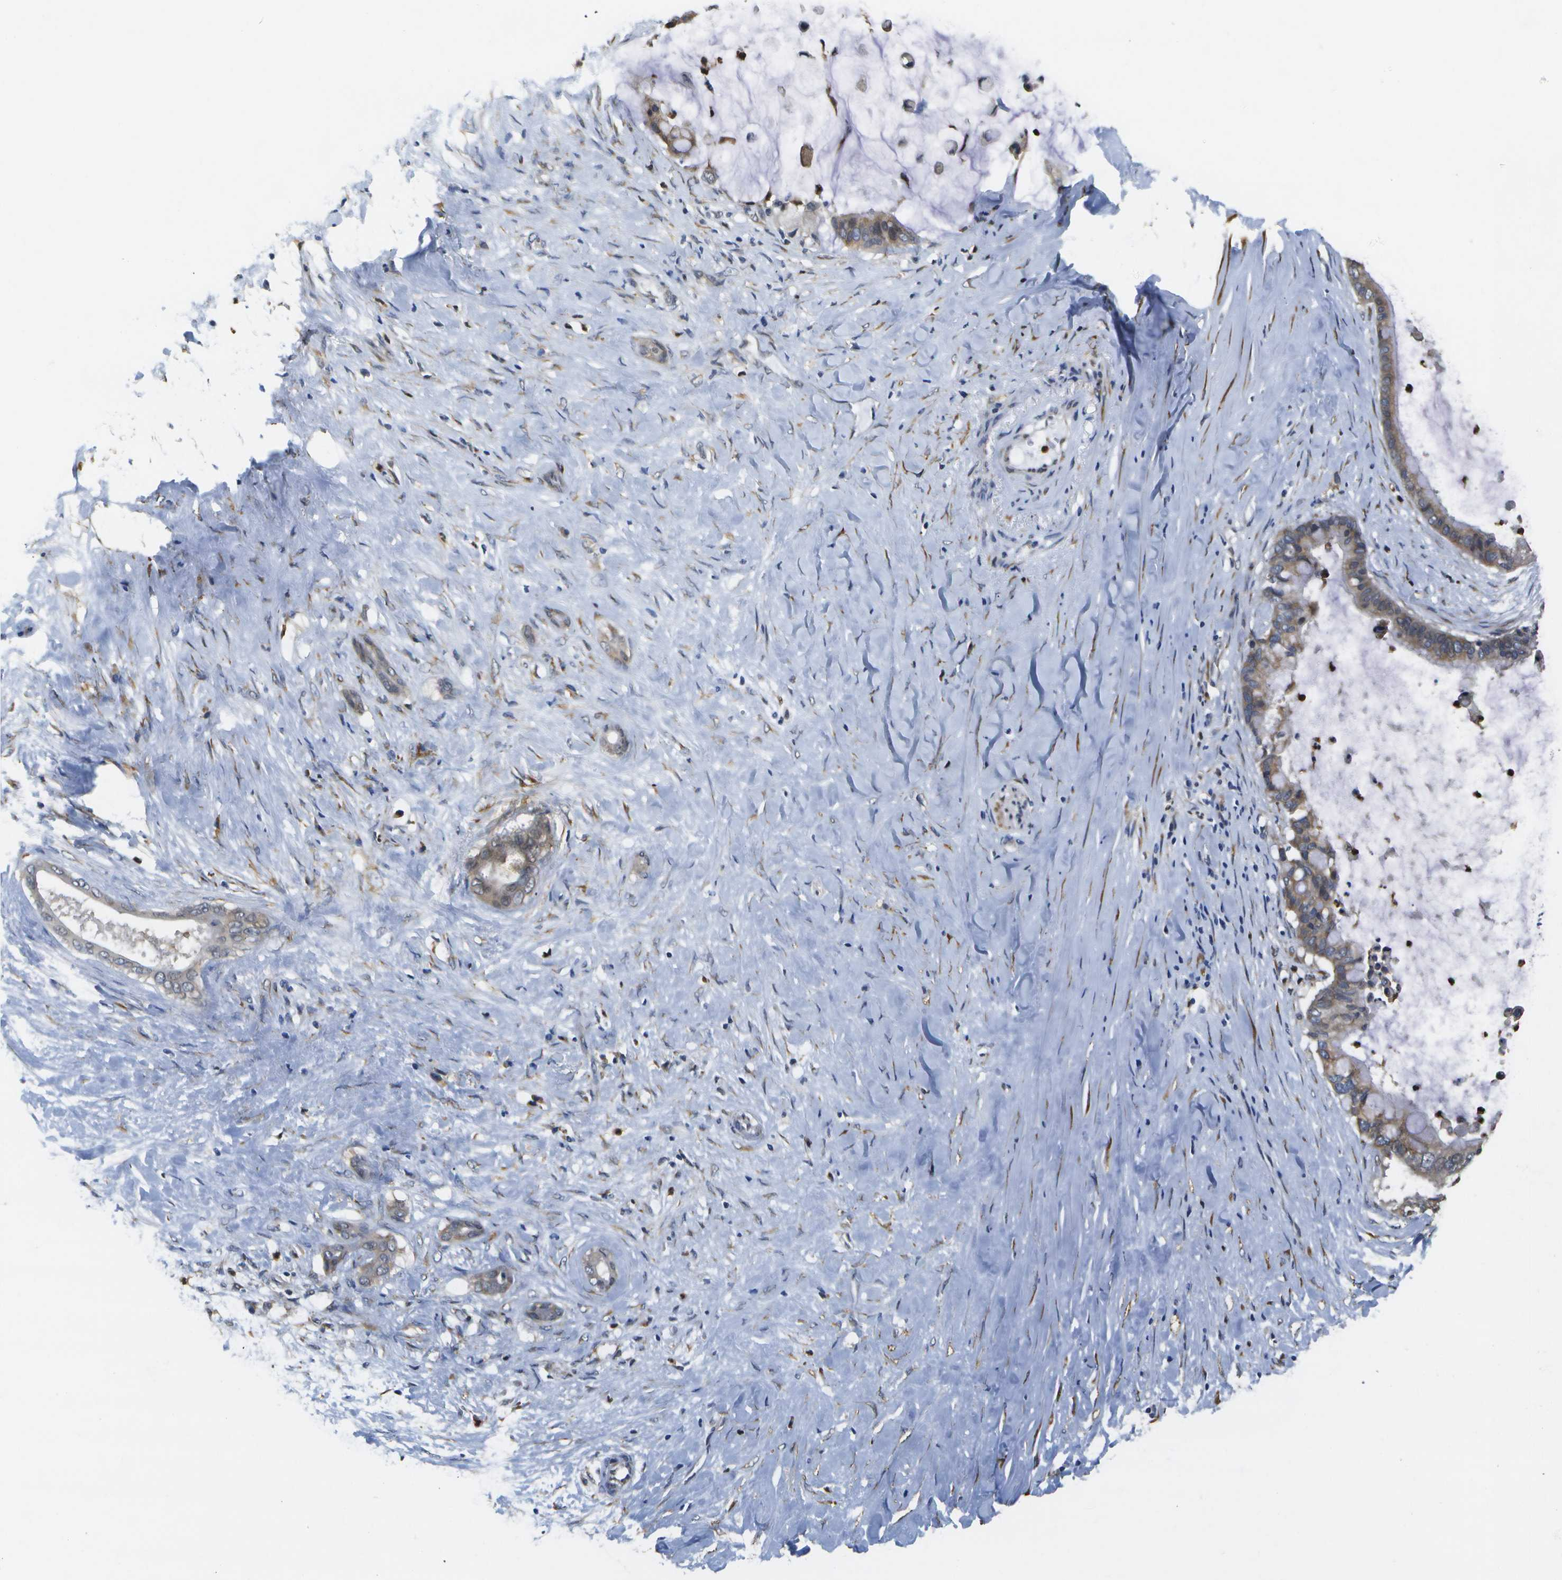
{"staining": {"intensity": "moderate", "quantity": ">75%", "location": "cytoplasmic/membranous"}, "tissue": "pancreatic cancer", "cell_type": "Tumor cells", "image_type": "cancer", "snomed": [{"axis": "morphology", "description": "Adenocarcinoma, NOS"}, {"axis": "topography", "description": "Pancreas"}], "caption": "Protein staining of pancreatic adenocarcinoma tissue reveals moderate cytoplasmic/membranous positivity in about >75% of tumor cells.", "gene": "DSE", "patient": {"sex": "male", "age": 41}}